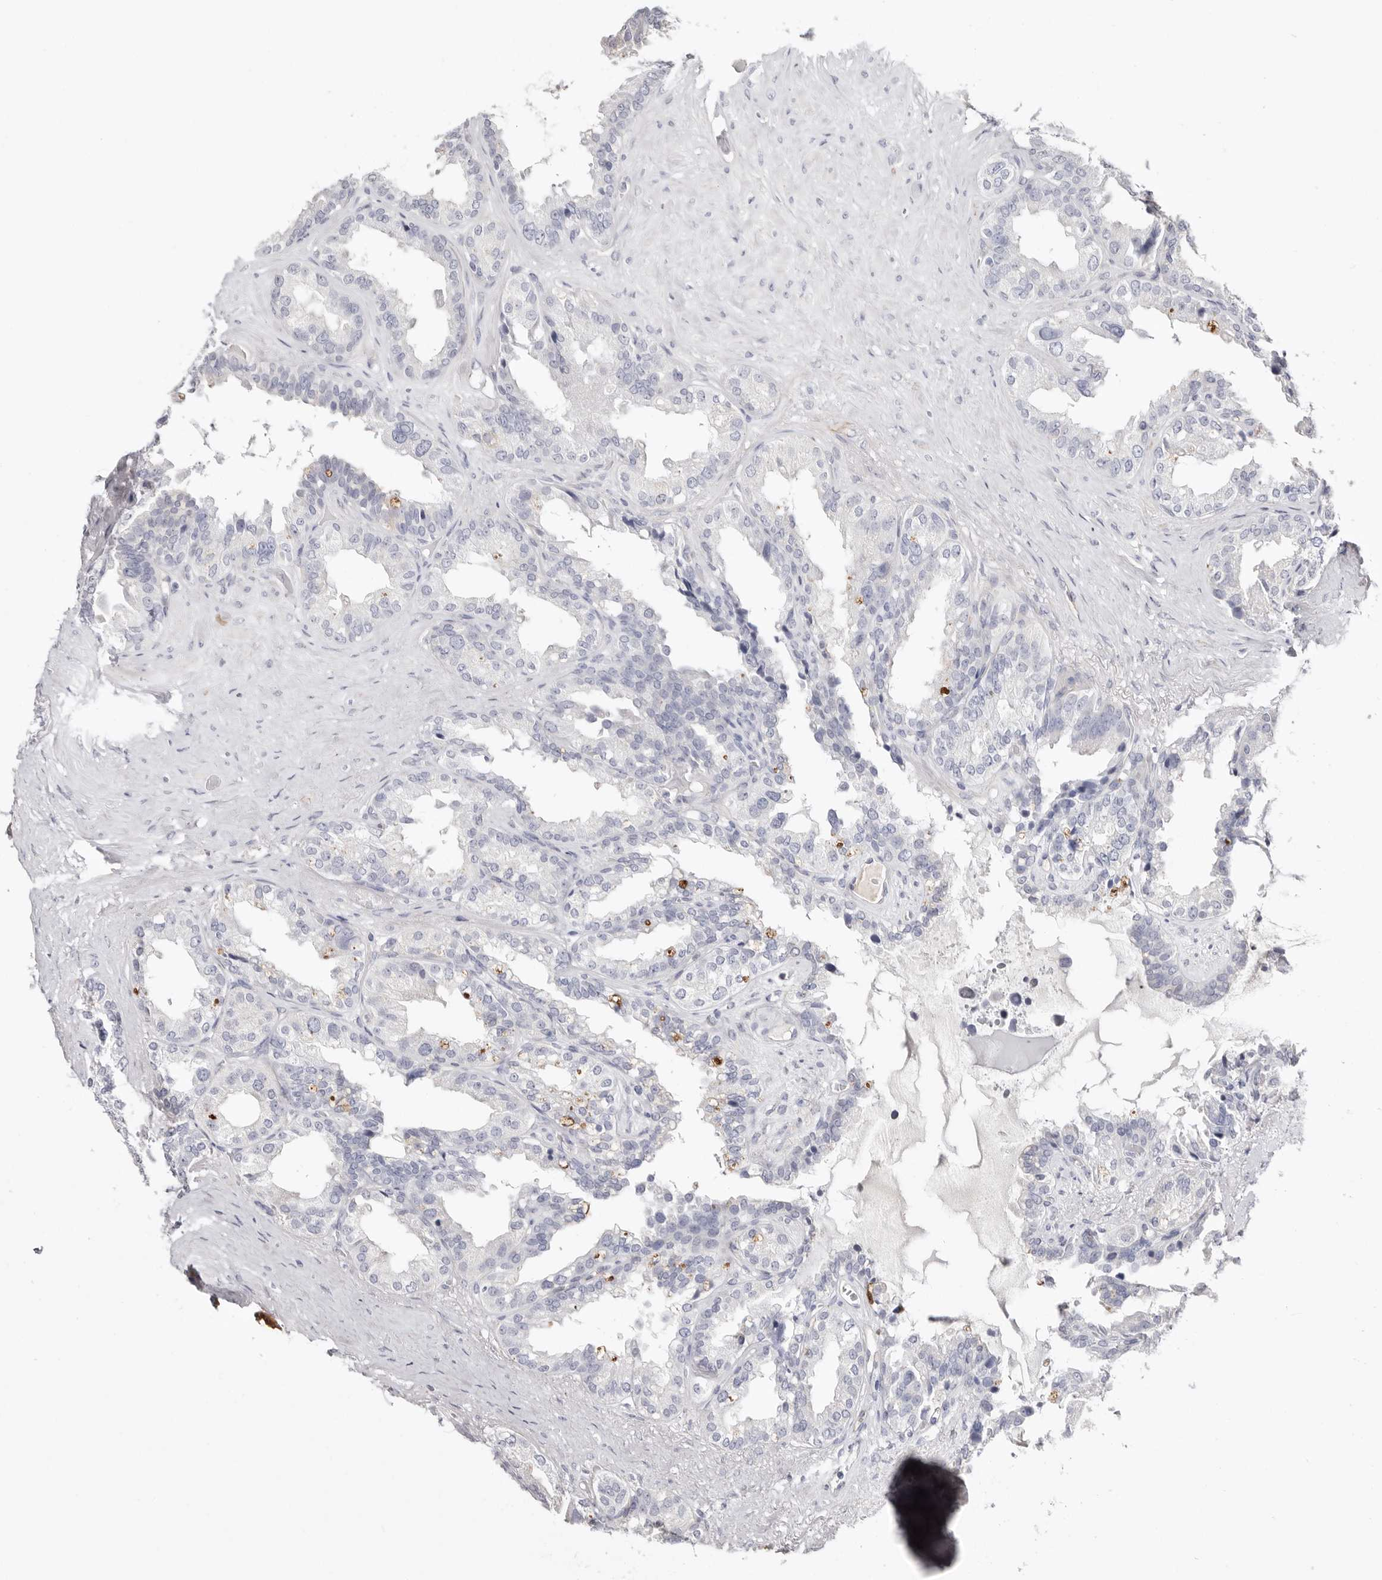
{"staining": {"intensity": "negative", "quantity": "none", "location": "none"}, "tissue": "seminal vesicle", "cell_type": "Glandular cells", "image_type": "normal", "snomed": [{"axis": "morphology", "description": "Normal tissue, NOS"}, {"axis": "topography", "description": "Seminal veicle"}], "caption": "High magnification brightfield microscopy of unremarkable seminal vesicle stained with DAB (3,3'-diaminobenzidine) (brown) and counterstained with hematoxylin (blue): glandular cells show no significant staining.", "gene": "PKDCC", "patient": {"sex": "male", "age": 80}}